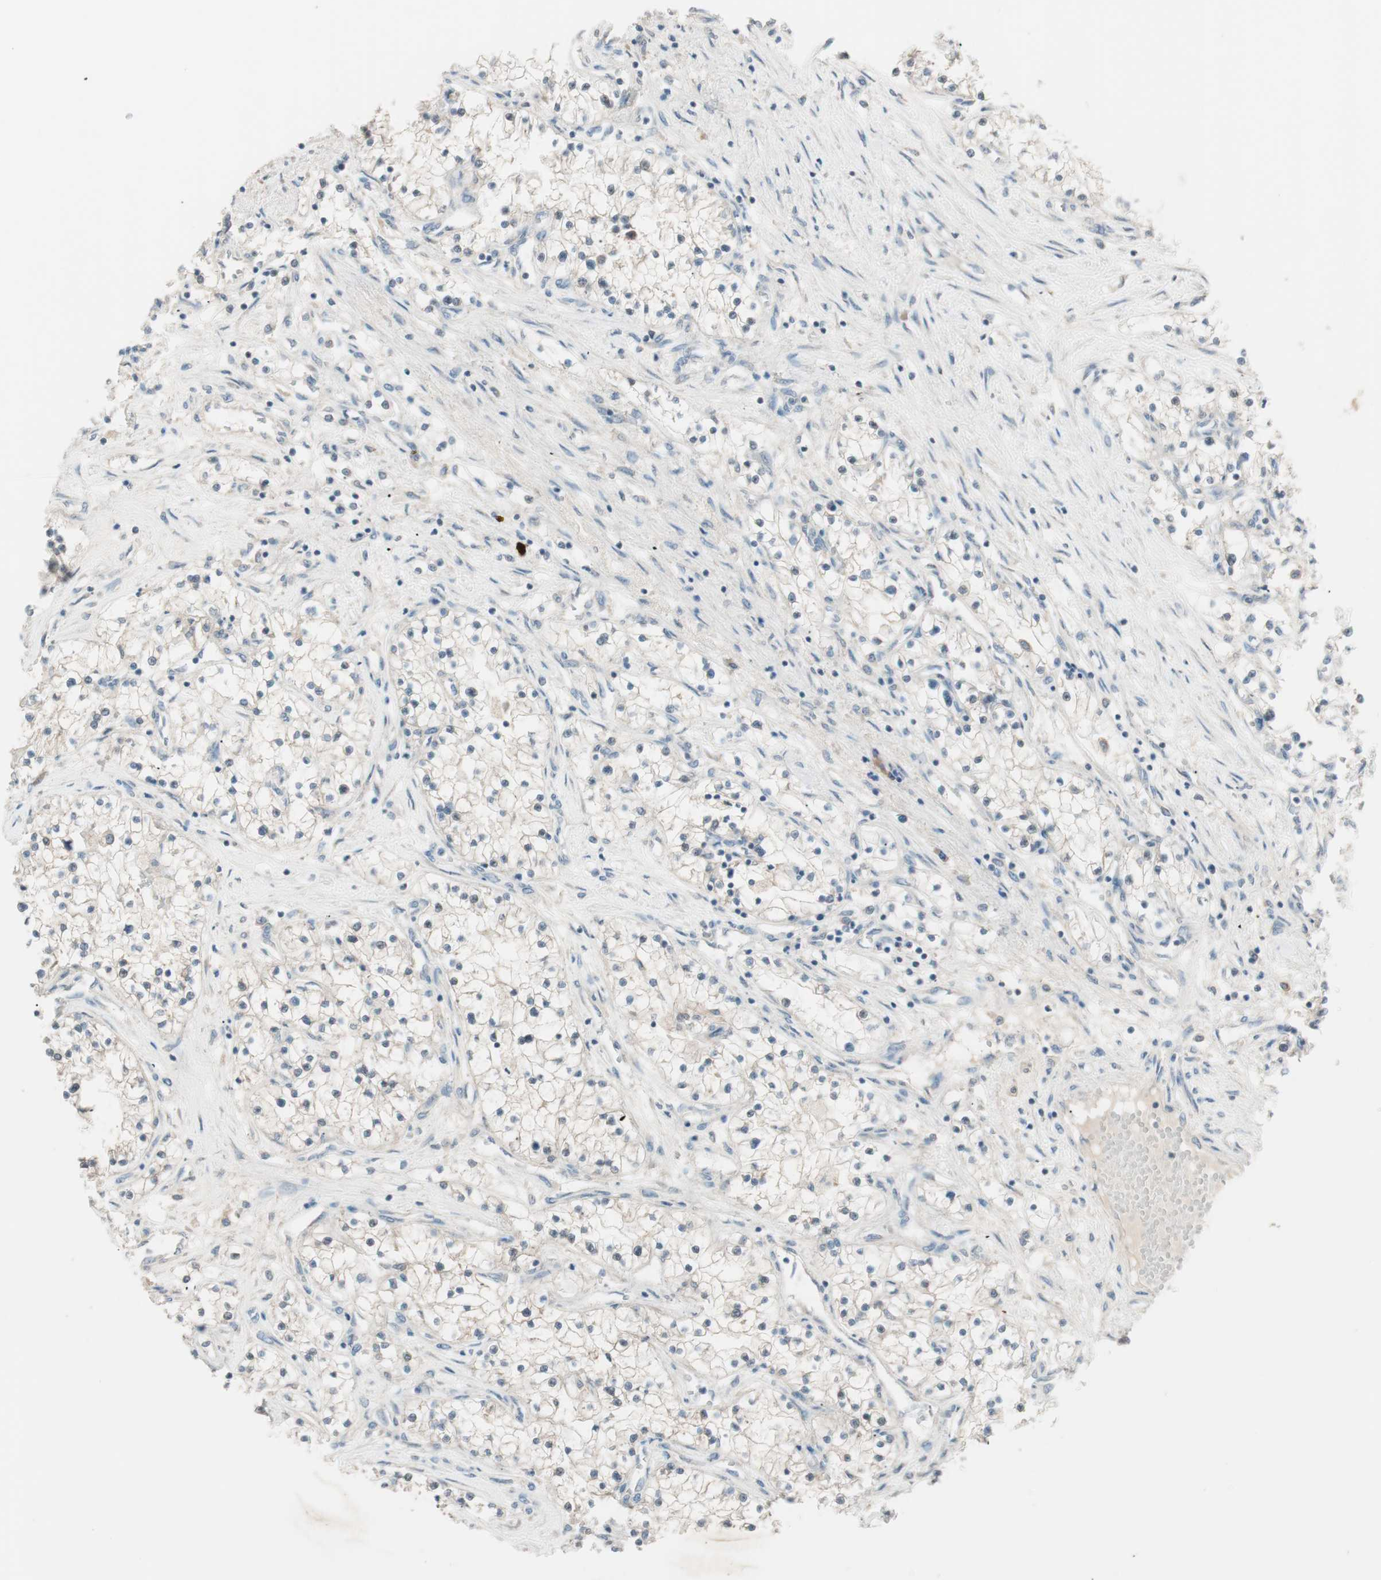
{"staining": {"intensity": "negative", "quantity": "none", "location": "none"}, "tissue": "renal cancer", "cell_type": "Tumor cells", "image_type": "cancer", "snomed": [{"axis": "morphology", "description": "Adenocarcinoma, NOS"}, {"axis": "topography", "description": "Kidney"}], "caption": "IHC photomicrograph of renal cancer stained for a protein (brown), which shows no positivity in tumor cells. (DAB (3,3'-diaminobenzidine) IHC with hematoxylin counter stain).", "gene": "KHK", "patient": {"sex": "male", "age": 68}}